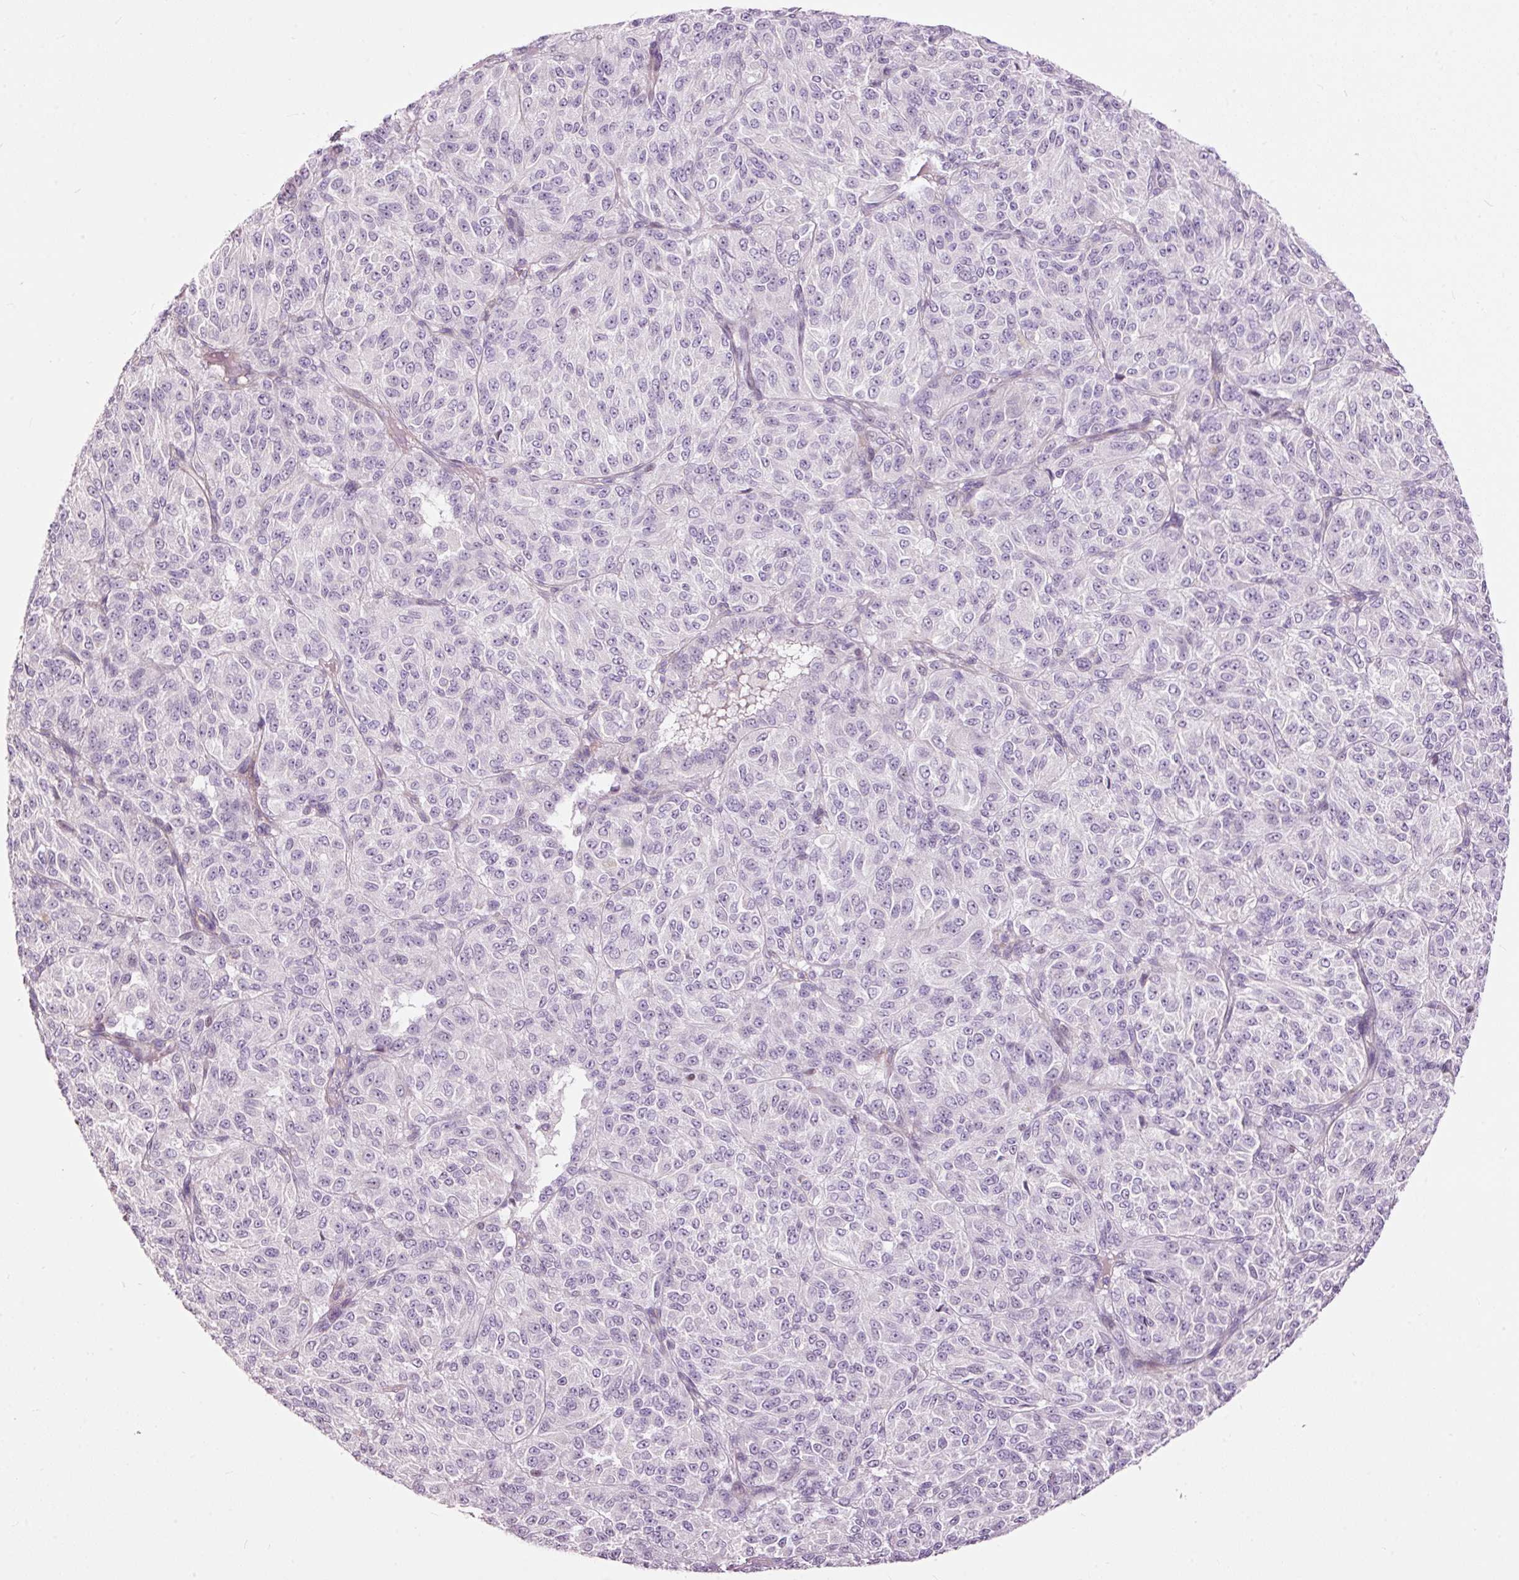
{"staining": {"intensity": "negative", "quantity": "none", "location": "none"}, "tissue": "melanoma", "cell_type": "Tumor cells", "image_type": "cancer", "snomed": [{"axis": "morphology", "description": "Malignant melanoma, Metastatic site"}, {"axis": "topography", "description": "Brain"}], "caption": "An immunohistochemistry image of melanoma is shown. There is no staining in tumor cells of melanoma. The staining is performed using DAB brown chromogen with nuclei counter-stained in using hematoxylin.", "gene": "FCRL4", "patient": {"sex": "female", "age": 56}}